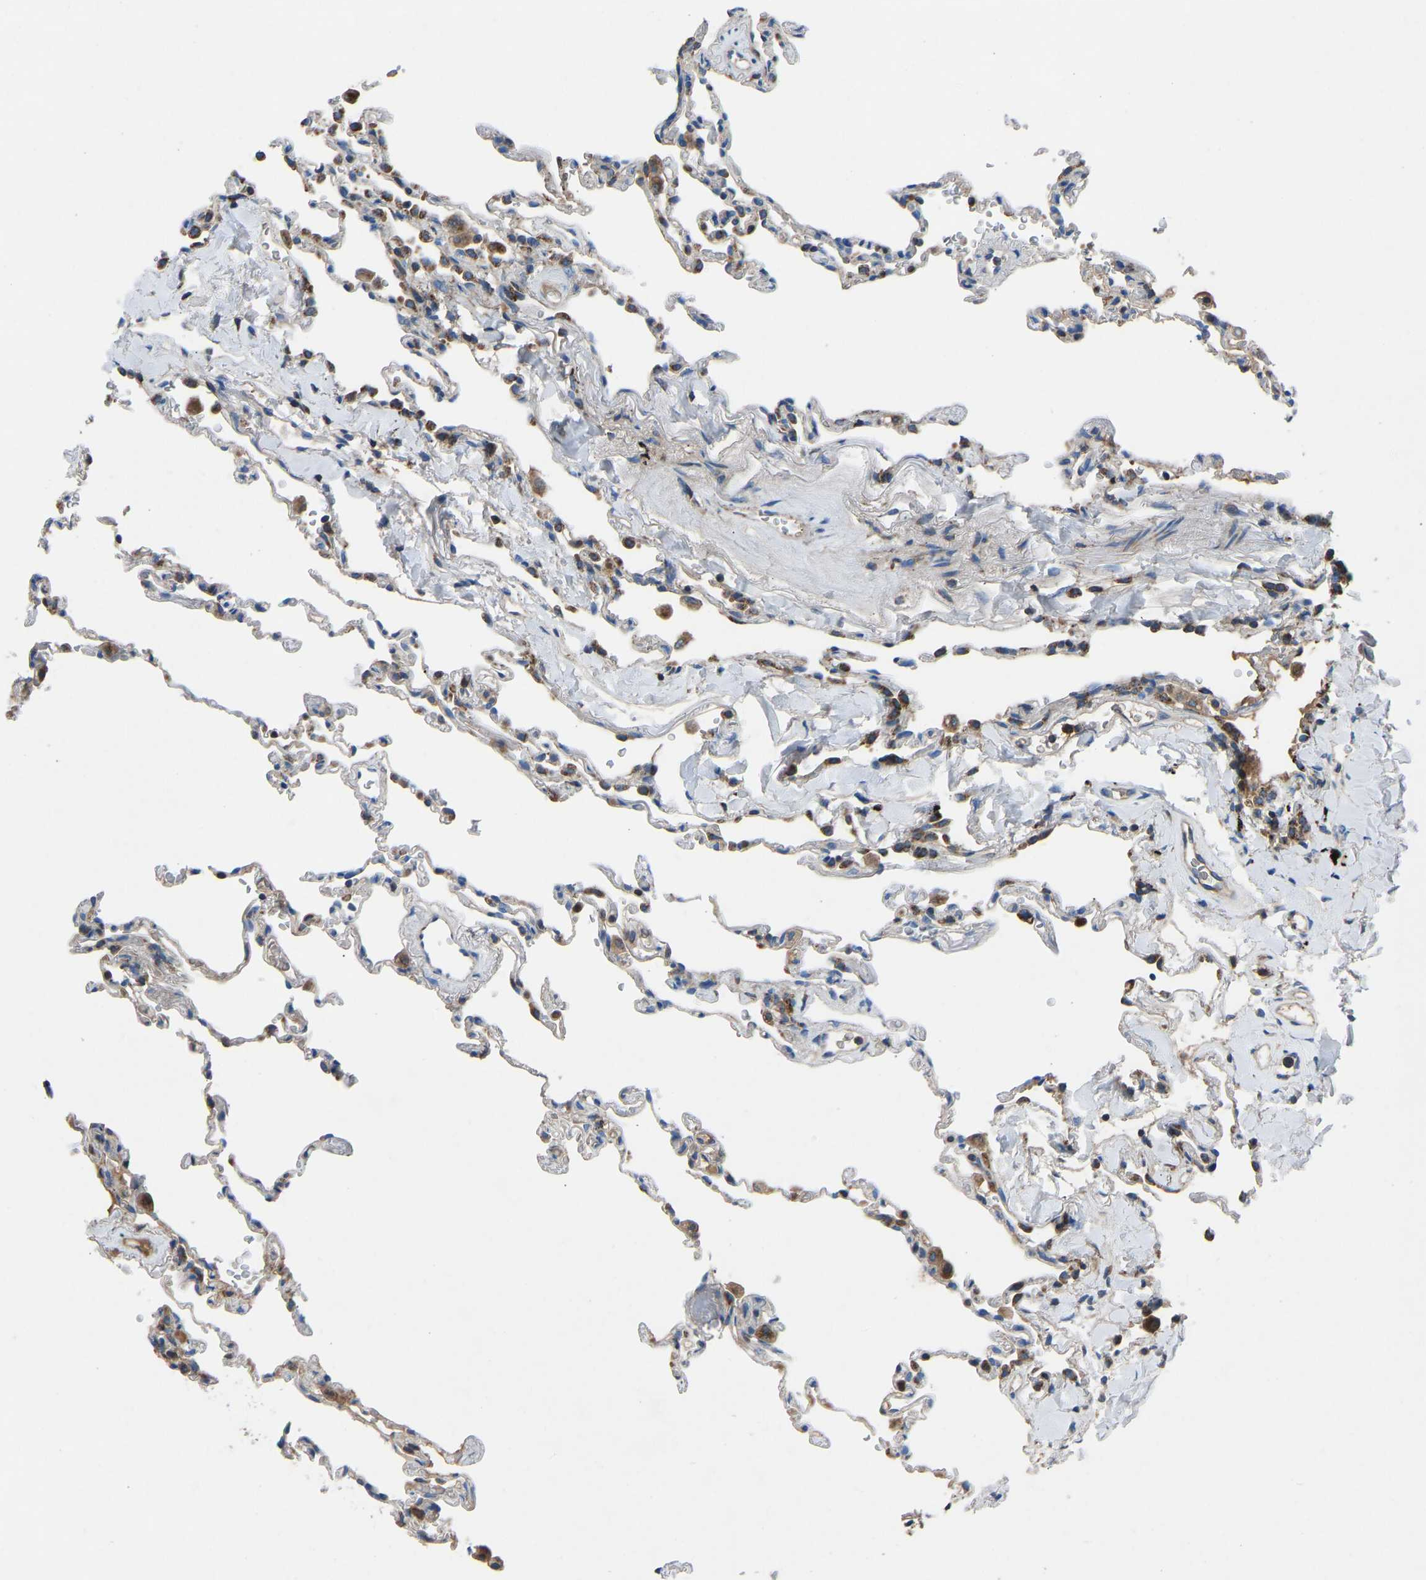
{"staining": {"intensity": "weak", "quantity": "<25%", "location": "cytoplasmic/membranous"}, "tissue": "lung", "cell_type": "Alveolar cells", "image_type": "normal", "snomed": [{"axis": "morphology", "description": "Normal tissue, NOS"}, {"axis": "topography", "description": "Lung"}], "caption": "IHC micrograph of unremarkable lung stained for a protein (brown), which shows no positivity in alveolar cells. (Immunohistochemistry (ihc), brightfield microscopy, high magnification).", "gene": "GRK6", "patient": {"sex": "male", "age": 59}}